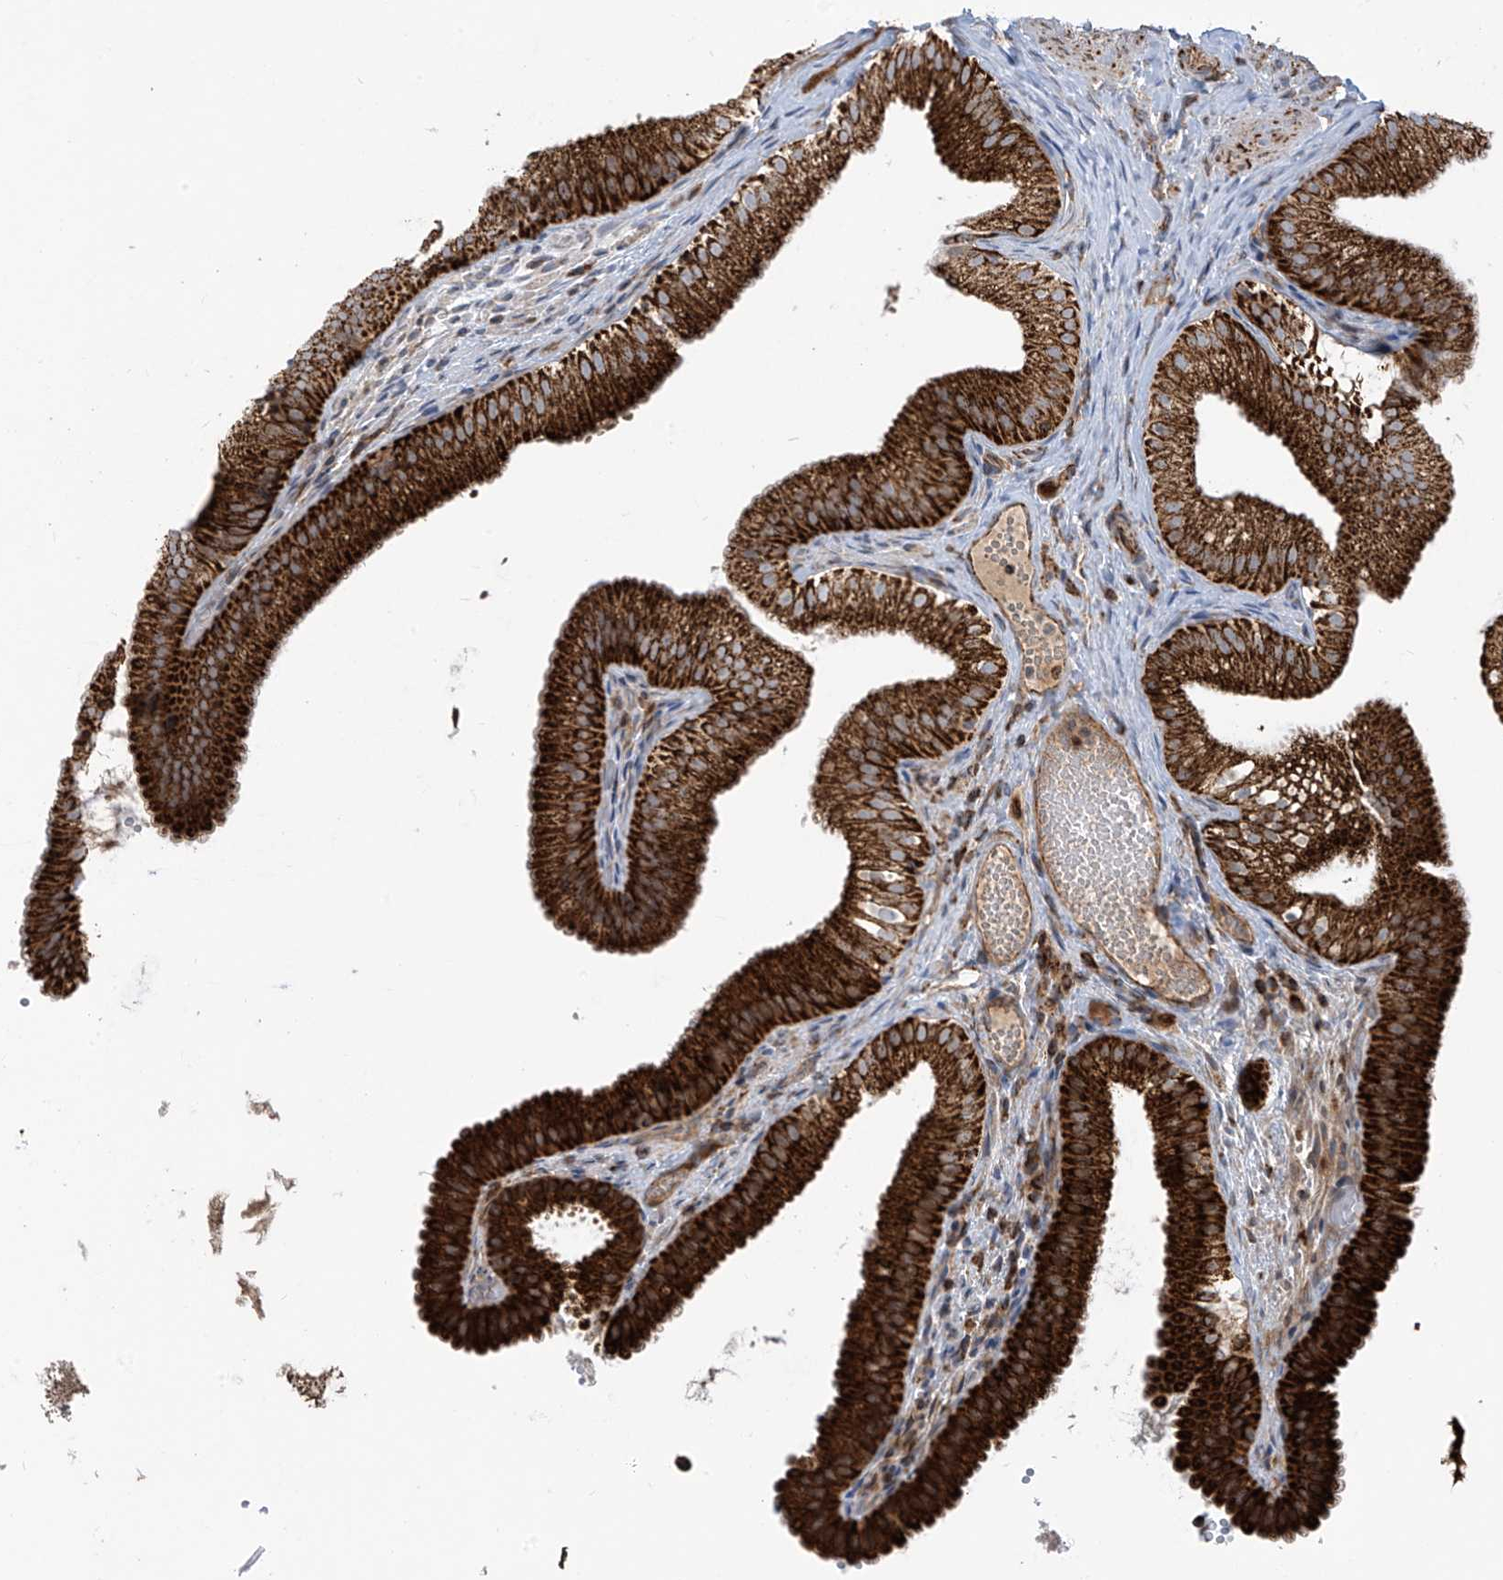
{"staining": {"intensity": "strong", "quantity": ">75%", "location": "cytoplasmic/membranous"}, "tissue": "gallbladder", "cell_type": "Glandular cells", "image_type": "normal", "snomed": [{"axis": "morphology", "description": "Normal tissue, NOS"}, {"axis": "topography", "description": "Gallbladder"}], "caption": "Immunohistochemistry (IHC) histopathology image of normal gallbladder: human gallbladder stained using immunohistochemistry (IHC) exhibits high levels of strong protein expression localized specifically in the cytoplasmic/membranous of glandular cells, appearing as a cytoplasmic/membranous brown color.", "gene": "COX10", "patient": {"sex": "female", "age": 30}}